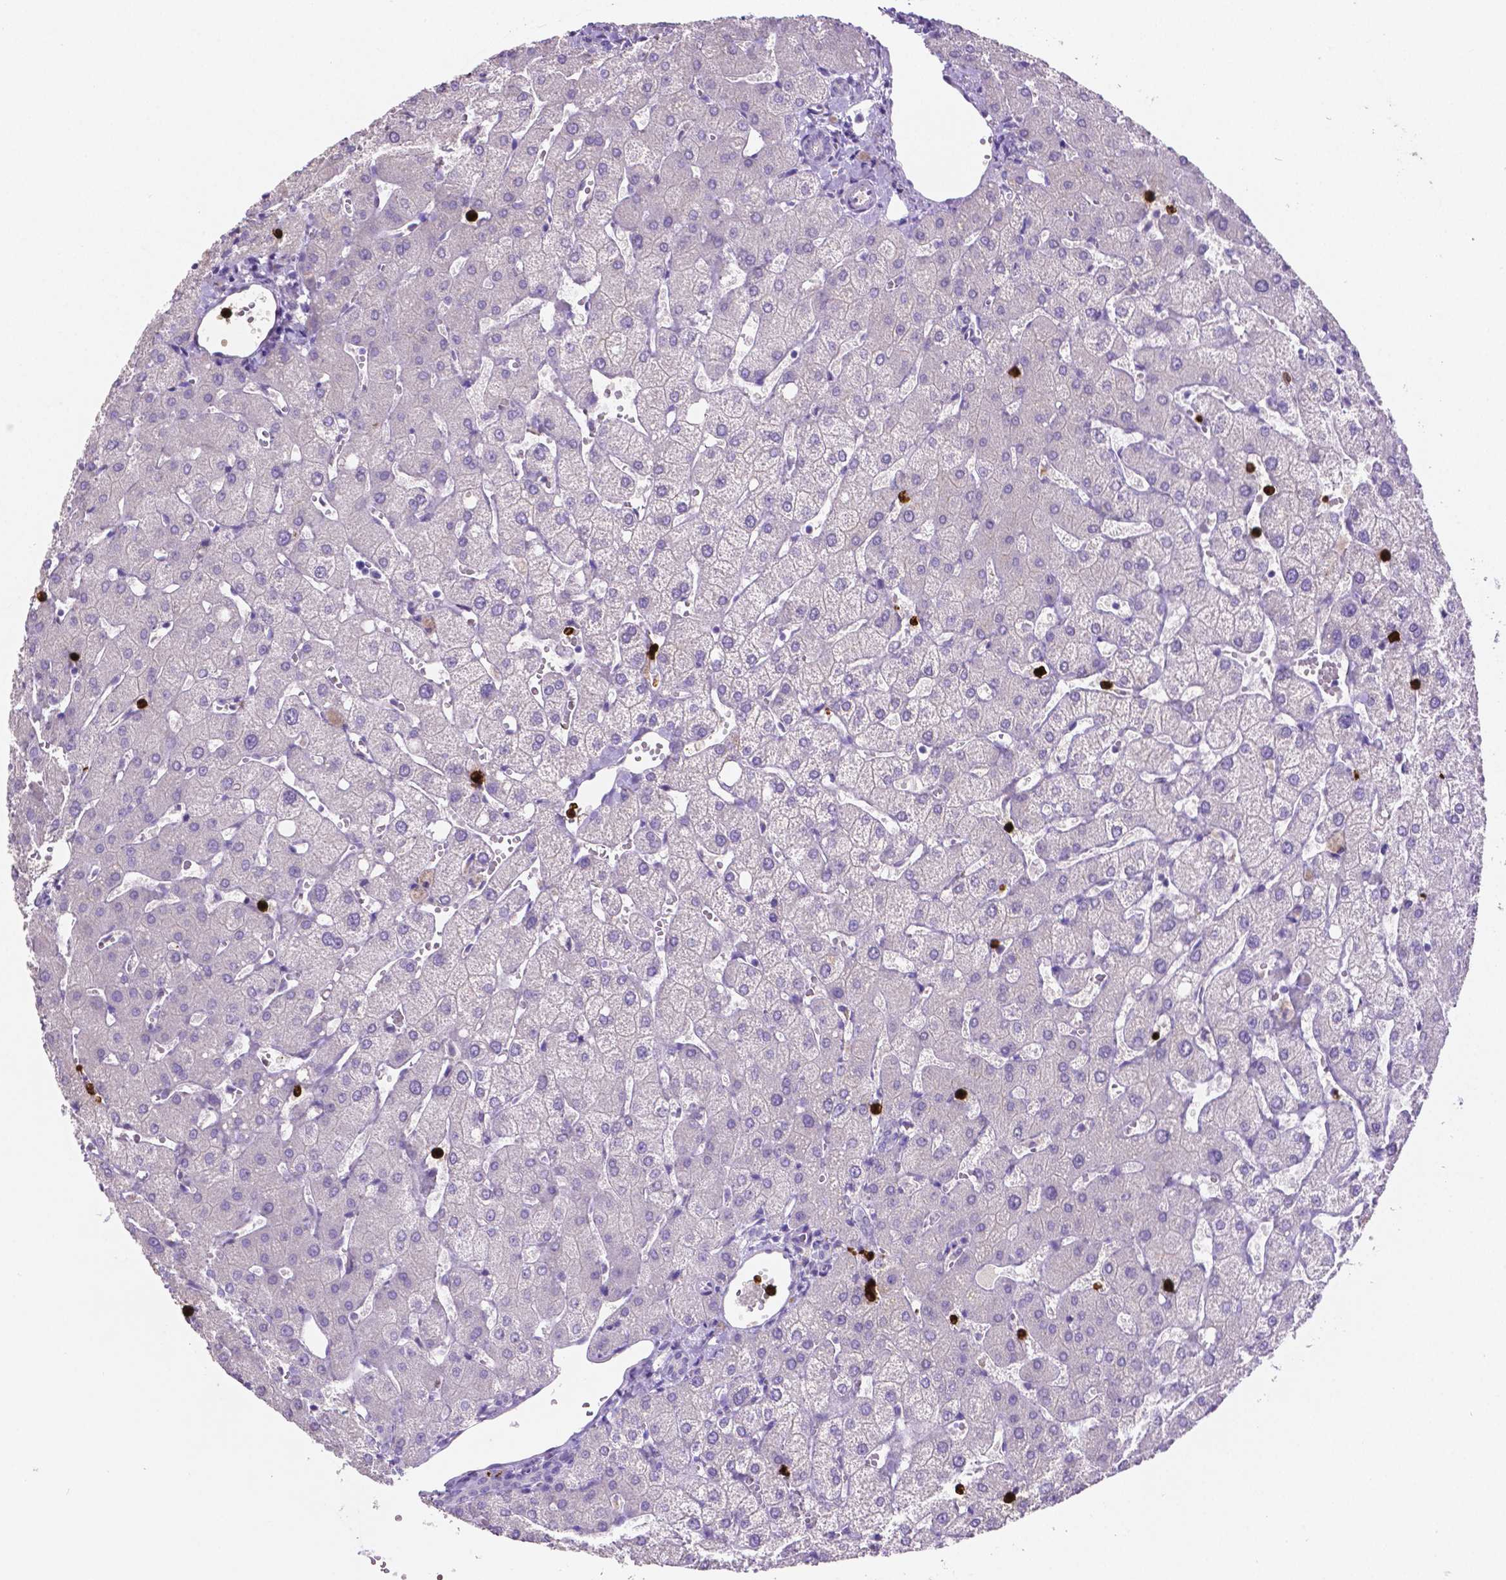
{"staining": {"intensity": "negative", "quantity": "none", "location": "none"}, "tissue": "liver", "cell_type": "Cholangiocytes", "image_type": "normal", "snomed": [{"axis": "morphology", "description": "Normal tissue, NOS"}, {"axis": "topography", "description": "Liver"}], "caption": "IHC of benign liver exhibits no expression in cholangiocytes.", "gene": "MMP9", "patient": {"sex": "female", "age": 54}}